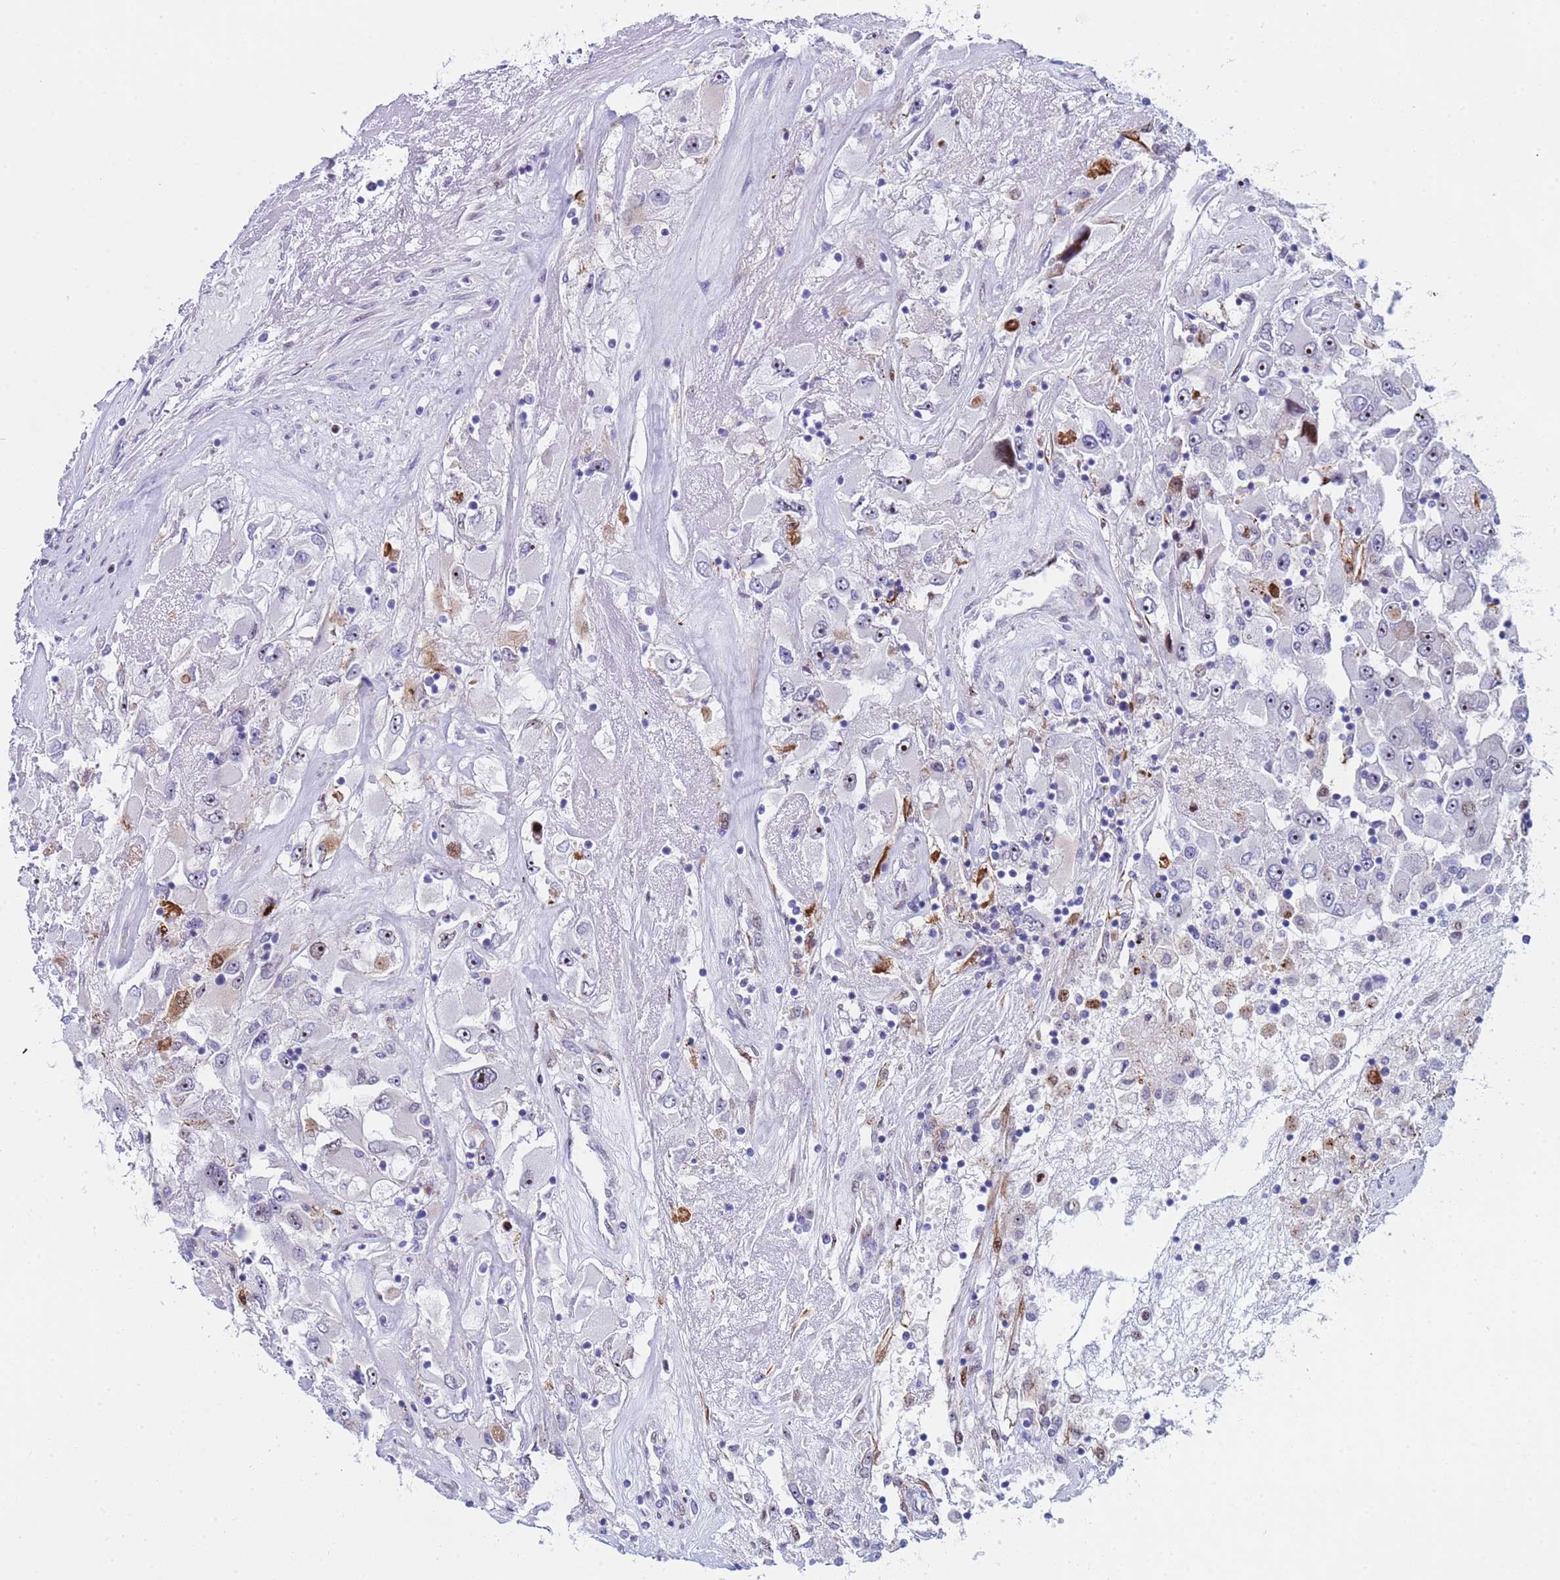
{"staining": {"intensity": "negative", "quantity": "none", "location": "none"}, "tissue": "renal cancer", "cell_type": "Tumor cells", "image_type": "cancer", "snomed": [{"axis": "morphology", "description": "Adenocarcinoma, NOS"}, {"axis": "topography", "description": "Kidney"}], "caption": "Immunohistochemical staining of human adenocarcinoma (renal) exhibits no significant positivity in tumor cells.", "gene": "POP5", "patient": {"sex": "female", "age": 52}}